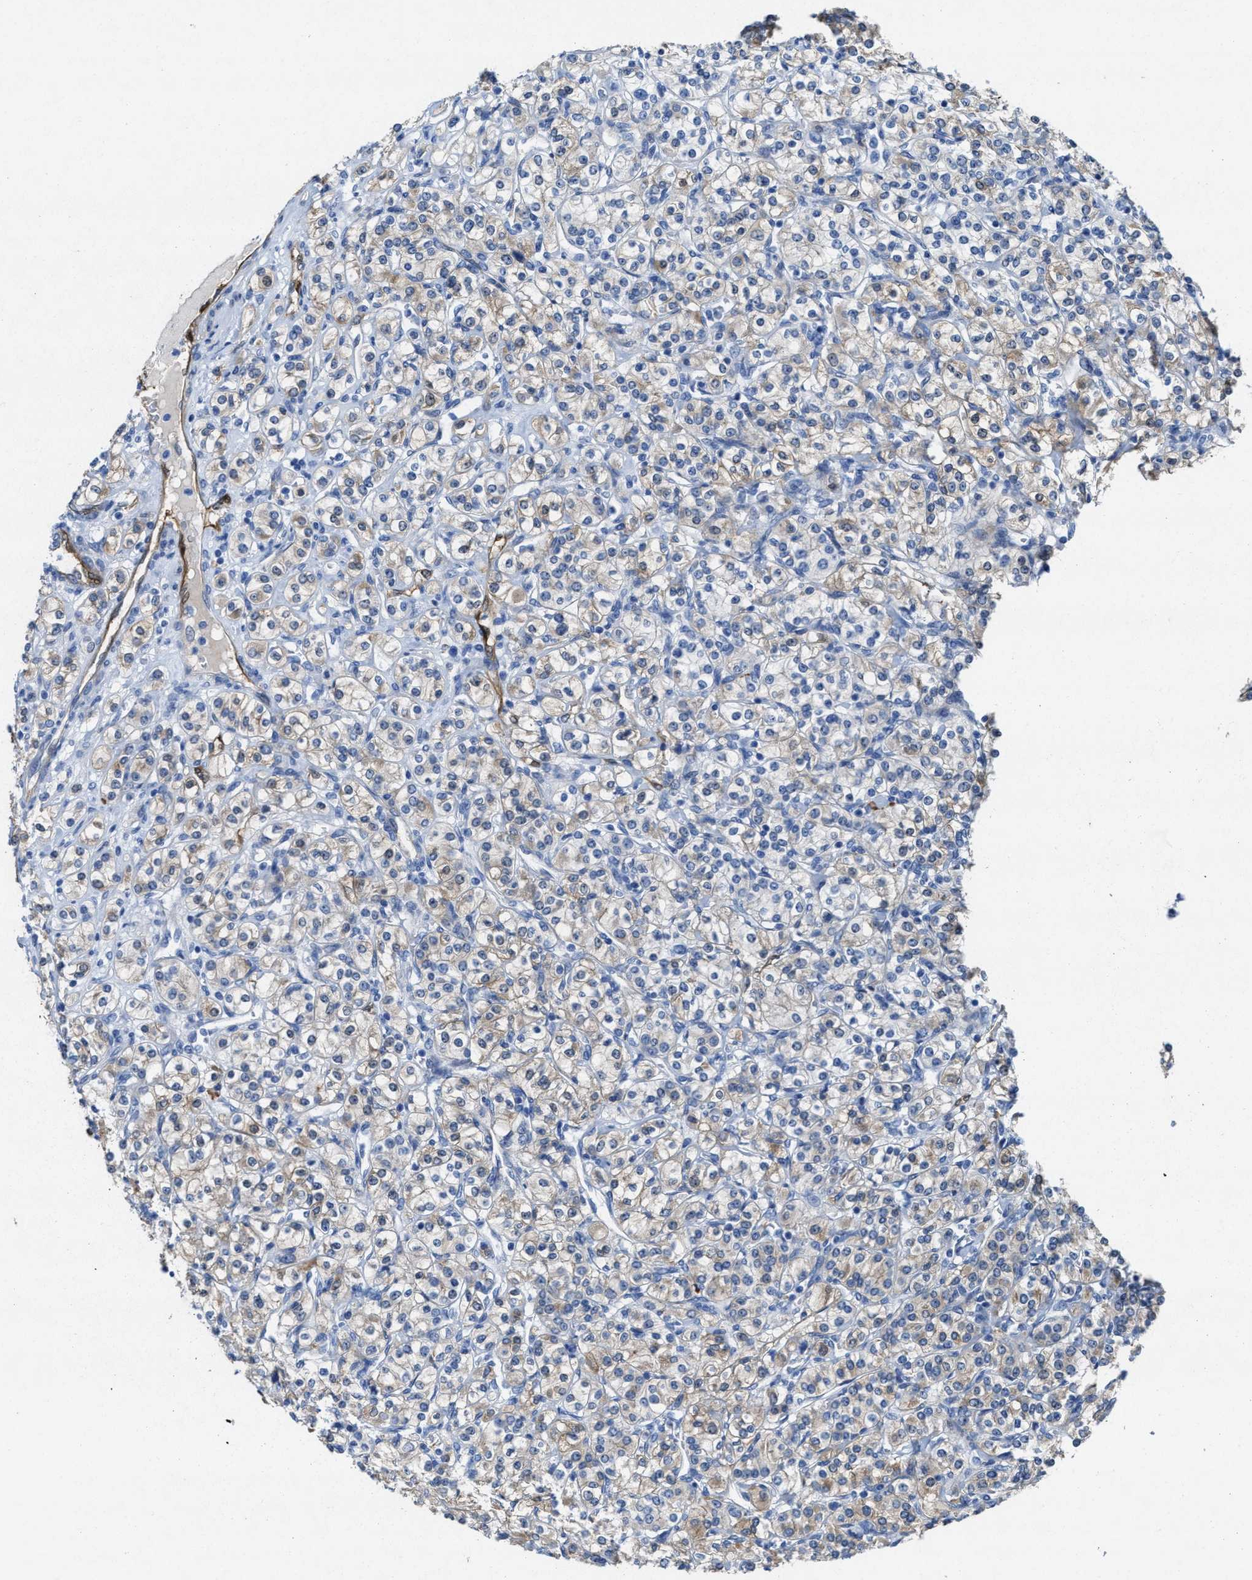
{"staining": {"intensity": "weak", "quantity": "<25%", "location": "cytoplasmic/membranous"}, "tissue": "renal cancer", "cell_type": "Tumor cells", "image_type": "cancer", "snomed": [{"axis": "morphology", "description": "Adenocarcinoma, NOS"}, {"axis": "topography", "description": "Kidney"}], "caption": "A micrograph of adenocarcinoma (renal) stained for a protein shows no brown staining in tumor cells. (DAB (3,3'-diaminobenzidine) immunohistochemistry (IHC) visualized using brightfield microscopy, high magnification).", "gene": "ASS1", "patient": {"sex": "male", "age": 77}}